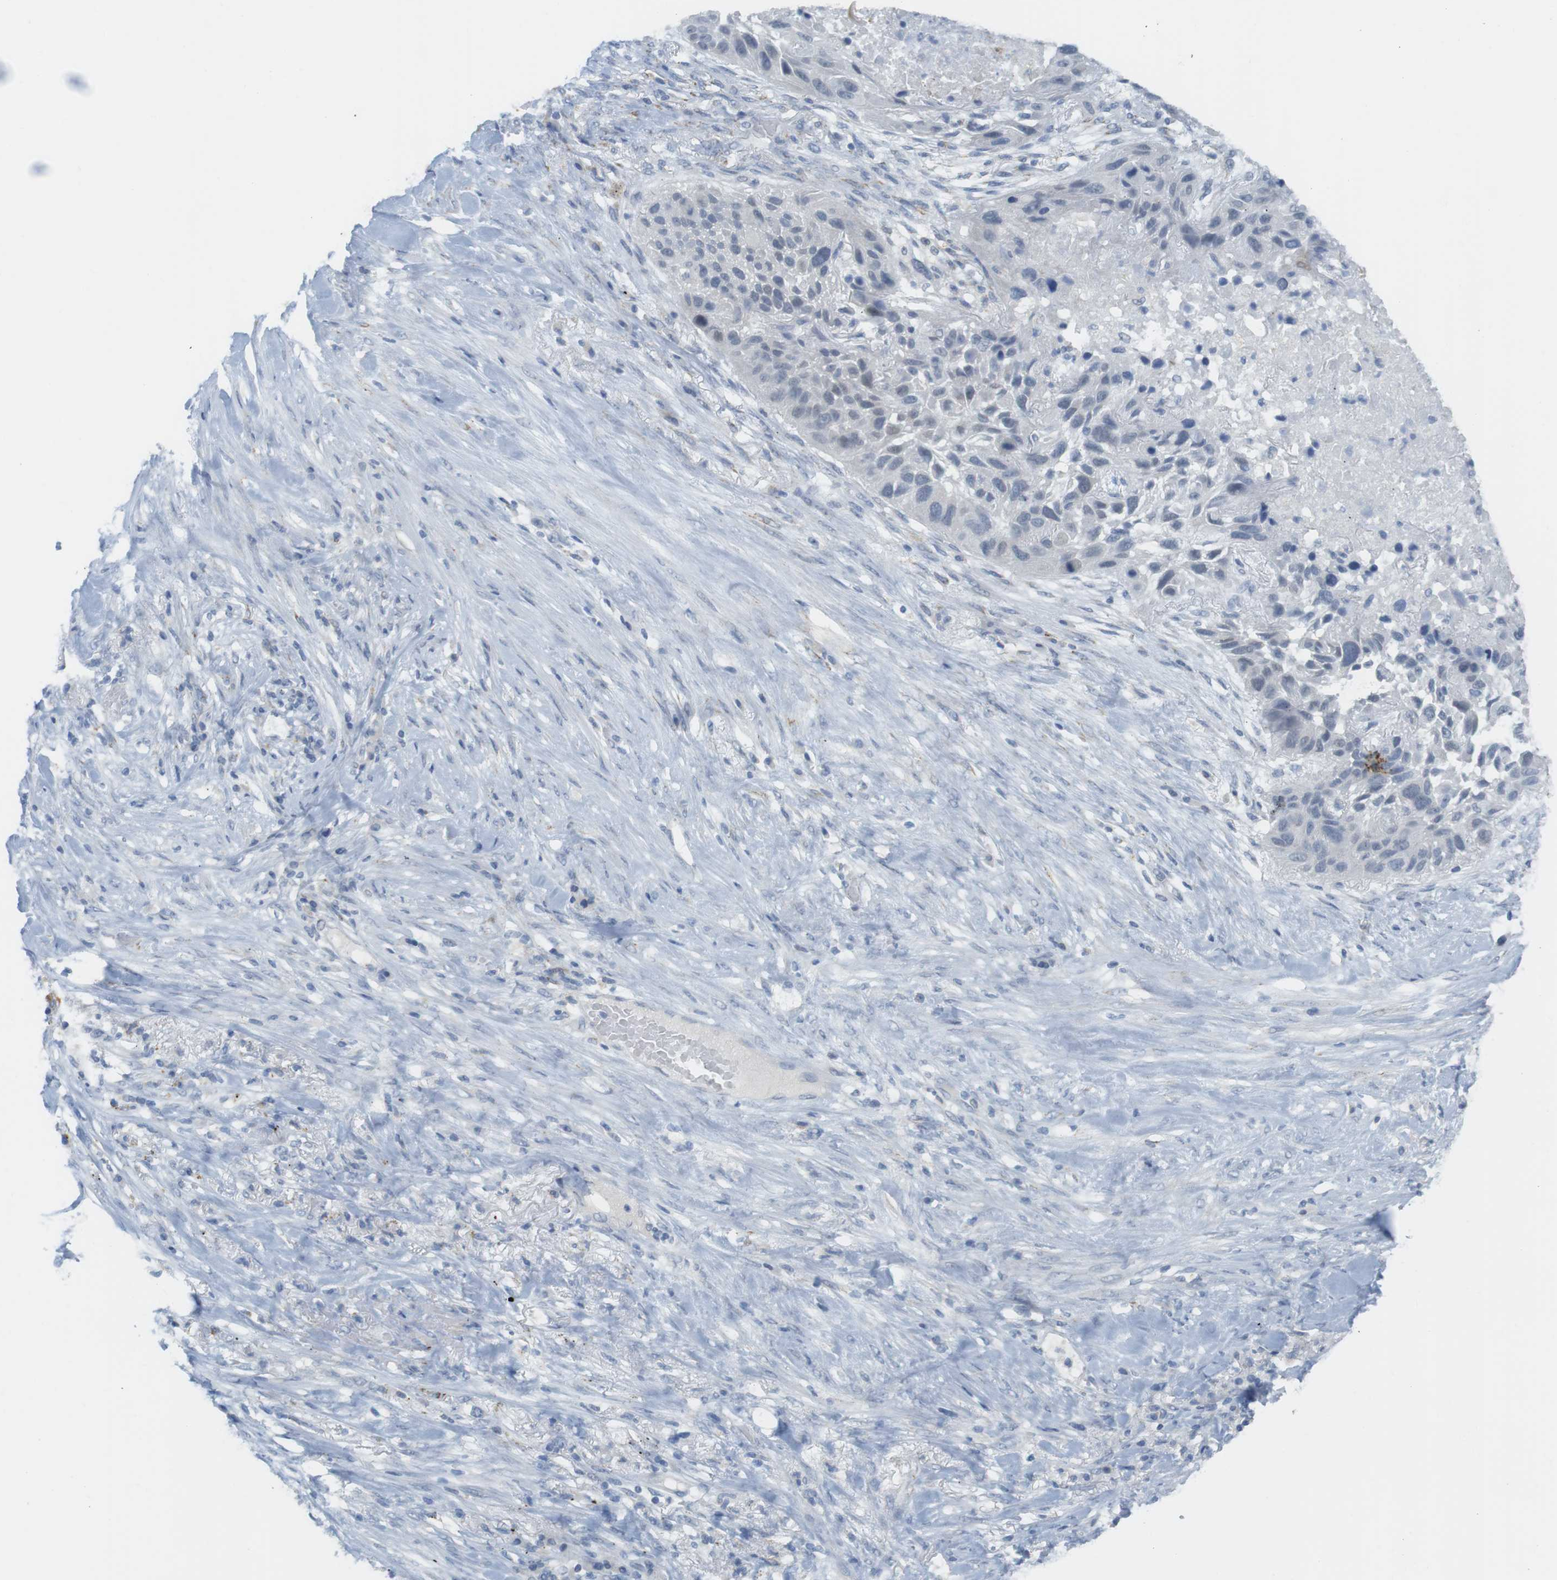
{"staining": {"intensity": "negative", "quantity": "none", "location": "none"}, "tissue": "lung cancer", "cell_type": "Tumor cells", "image_type": "cancer", "snomed": [{"axis": "morphology", "description": "Squamous cell carcinoma, NOS"}, {"axis": "topography", "description": "Lung"}], "caption": "DAB (3,3'-diaminobenzidine) immunohistochemical staining of human lung cancer reveals no significant positivity in tumor cells.", "gene": "YIPF1", "patient": {"sex": "male", "age": 57}}